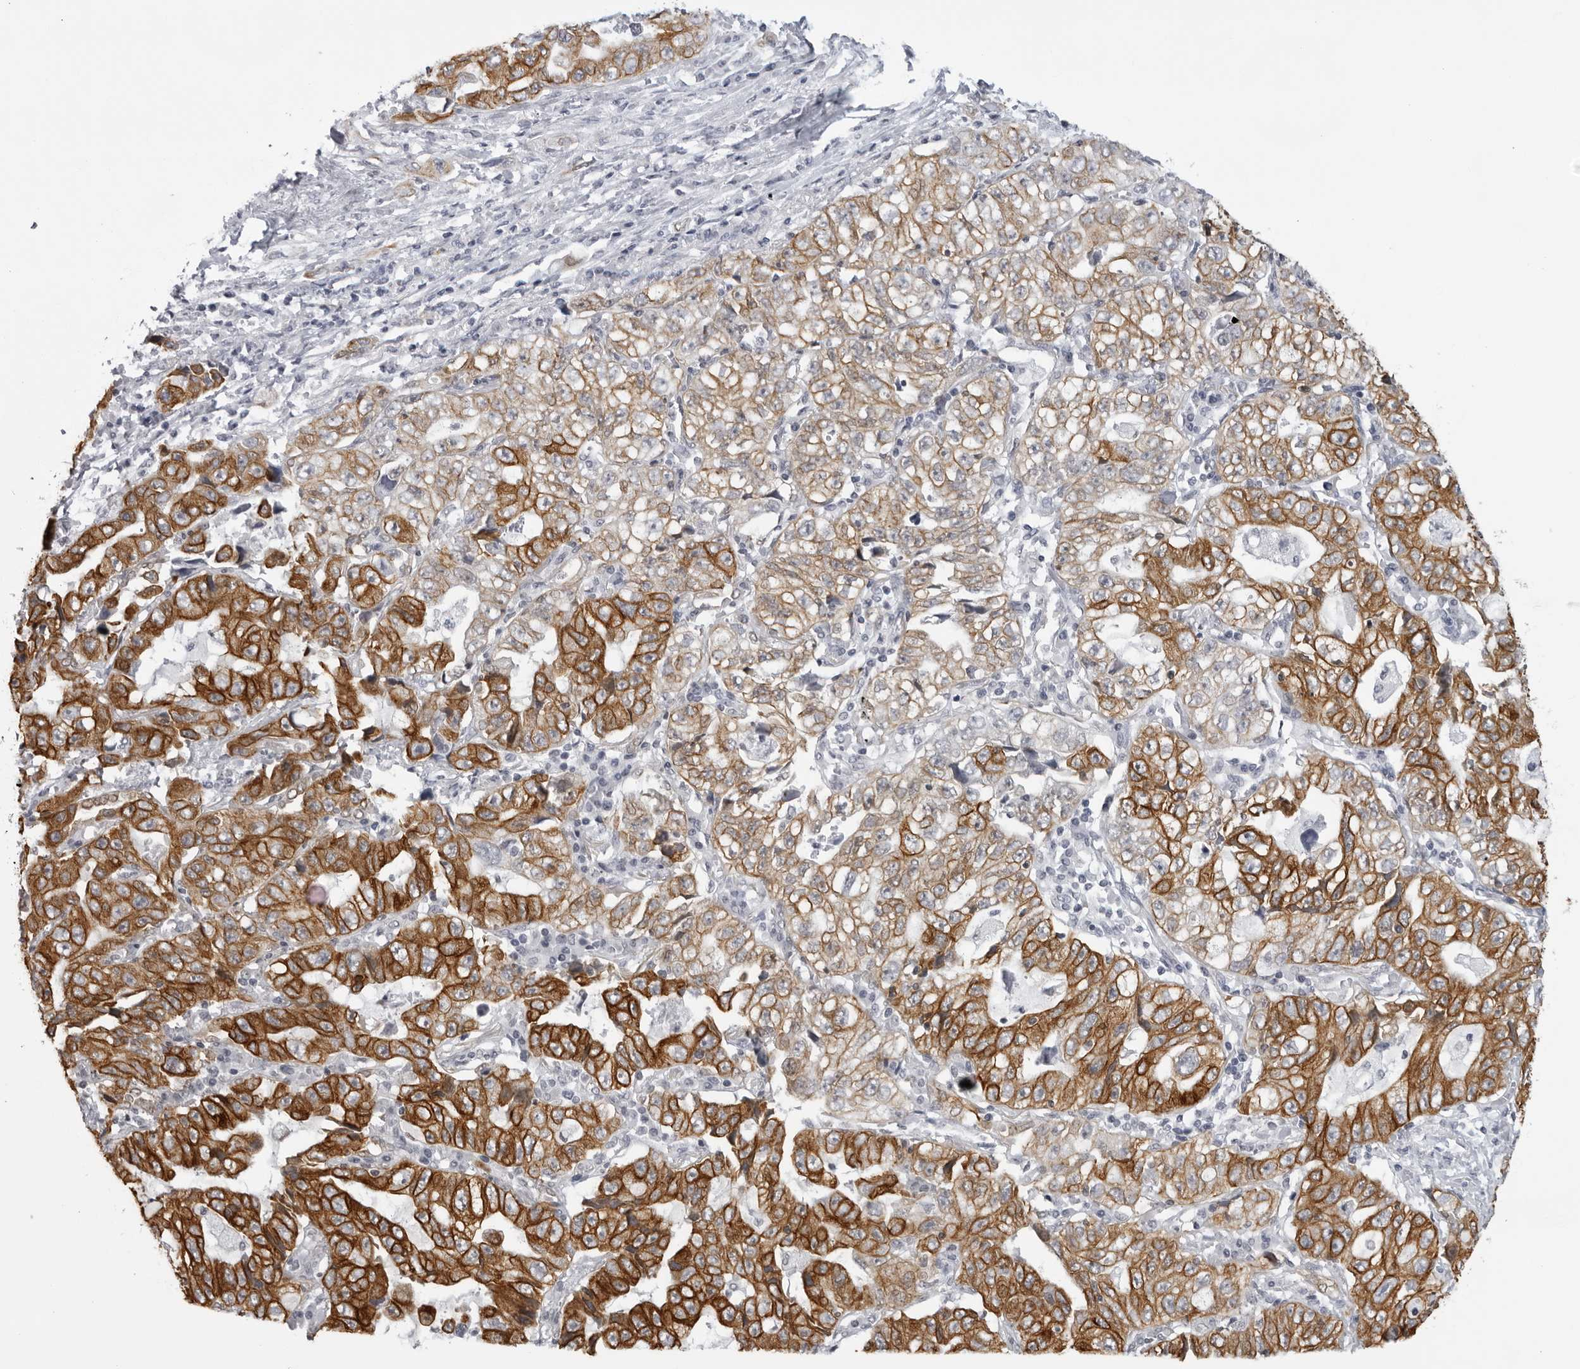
{"staining": {"intensity": "strong", "quantity": "25%-75%", "location": "cytoplasmic/membranous"}, "tissue": "lung cancer", "cell_type": "Tumor cells", "image_type": "cancer", "snomed": [{"axis": "morphology", "description": "Adenocarcinoma, NOS"}, {"axis": "topography", "description": "Lung"}], "caption": "A micrograph showing strong cytoplasmic/membranous staining in about 25%-75% of tumor cells in lung cancer (adenocarcinoma), as visualized by brown immunohistochemical staining.", "gene": "SERPINF2", "patient": {"sex": "female", "age": 51}}